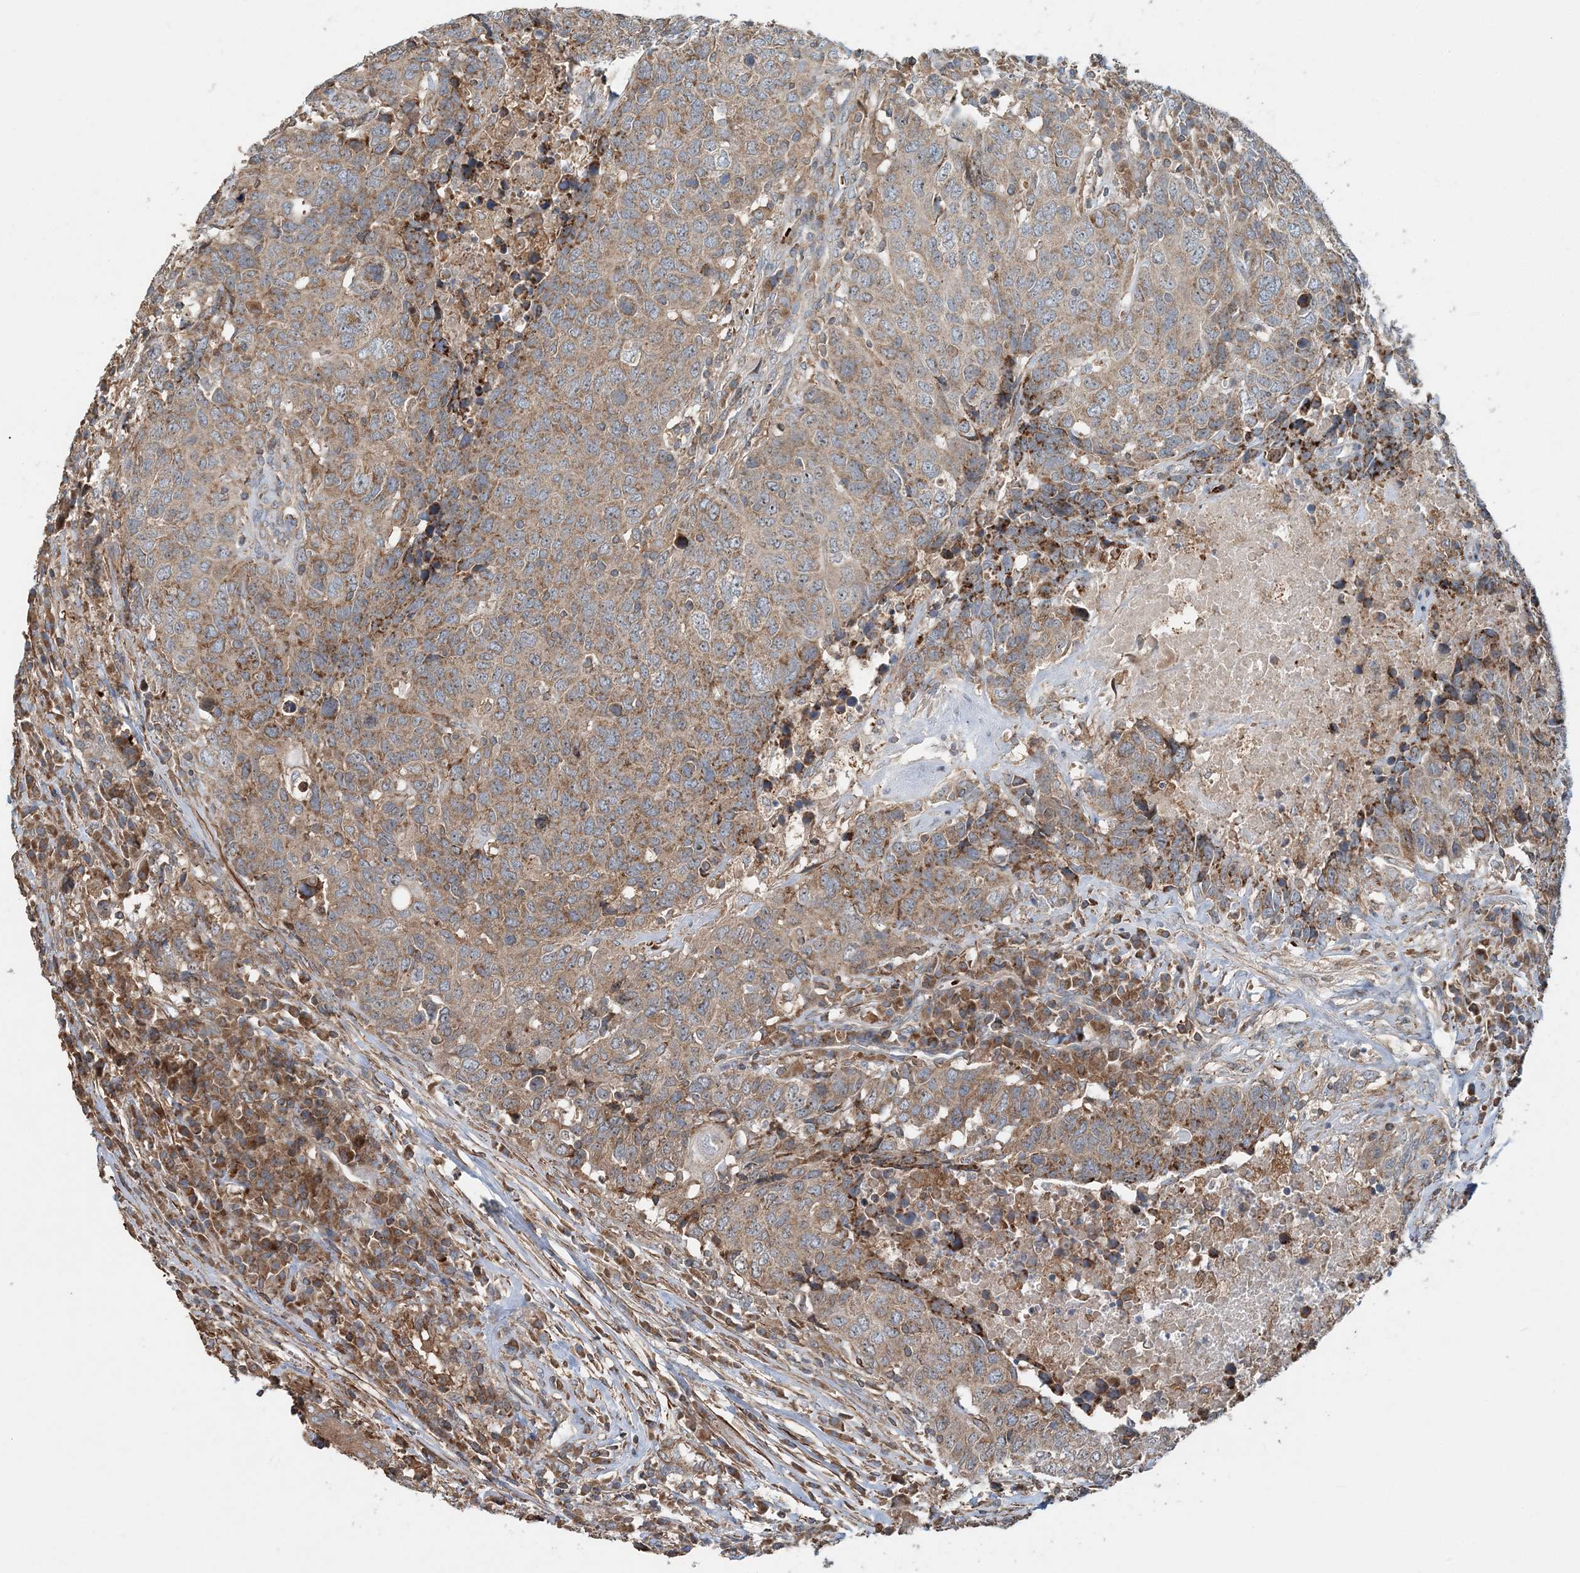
{"staining": {"intensity": "moderate", "quantity": ">75%", "location": "cytoplasmic/membranous"}, "tissue": "head and neck cancer", "cell_type": "Tumor cells", "image_type": "cancer", "snomed": [{"axis": "morphology", "description": "Squamous cell carcinoma, NOS"}, {"axis": "topography", "description": "Head-Neck"}], "caption": "Immunohistochemistry histopathology image of head and neck cancer stained for a protein (brown), which exhibits medium levels of moderate cytoplasmic/membranous expression in about >75% of tumor cells.", "gene": "TTI1", "patient": {"sex": "male", "age": 66}}